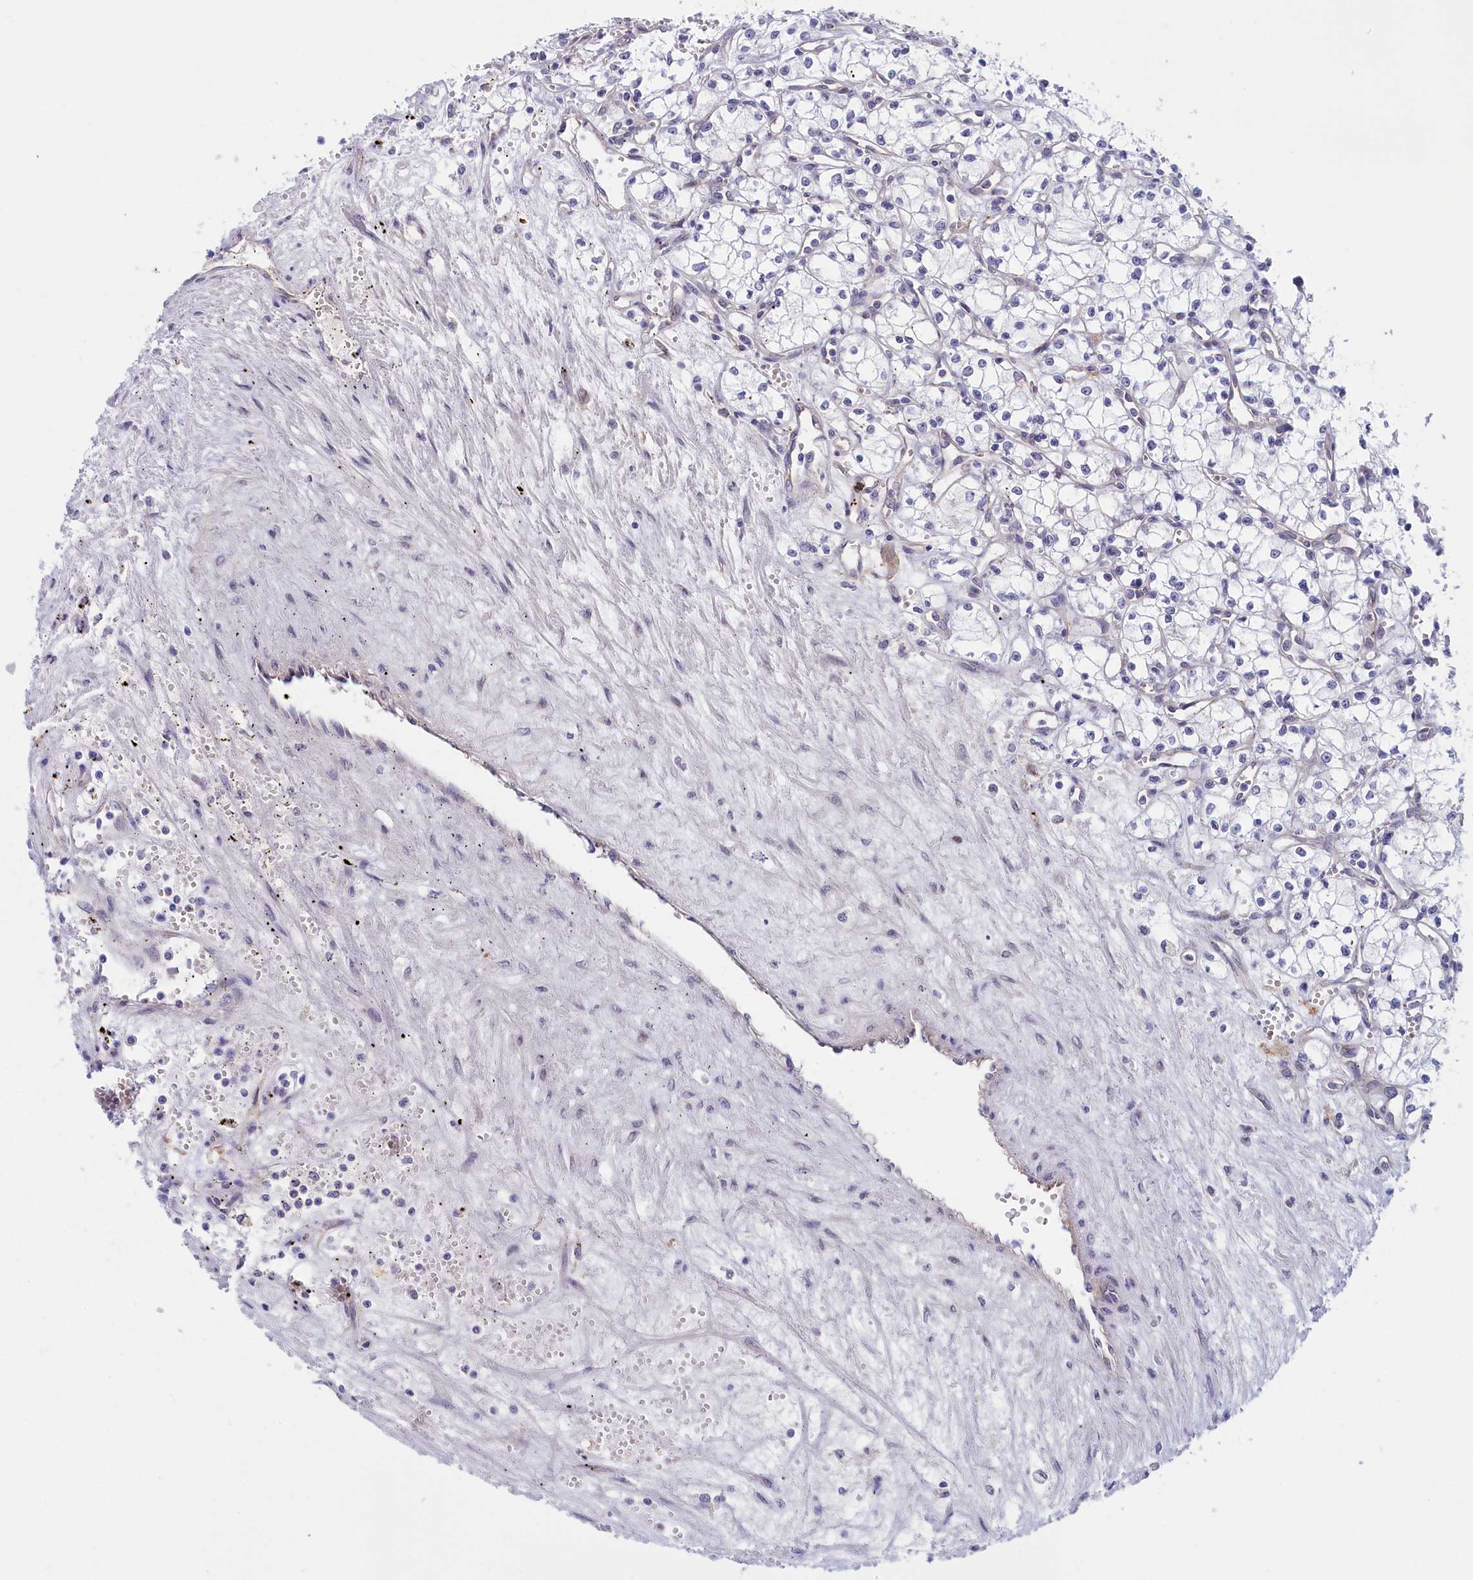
{"staining": {"intensity": "negative", "quantity": "none", "location": "none"}, "tissue": "renal cancer", "cell_type": "Tumor cells", "image_type": "cancer", "snomed": [{"axis": "morphology", "description": "Adenocarcinoma, NOS"}, {"axis": "topography", "description": "Kidney"}], "caption": "Tumor cells are negative for protein expression in human renal cancer.", "gene": "IGFALS", "patient": {"sex": "male", "age": 59}}